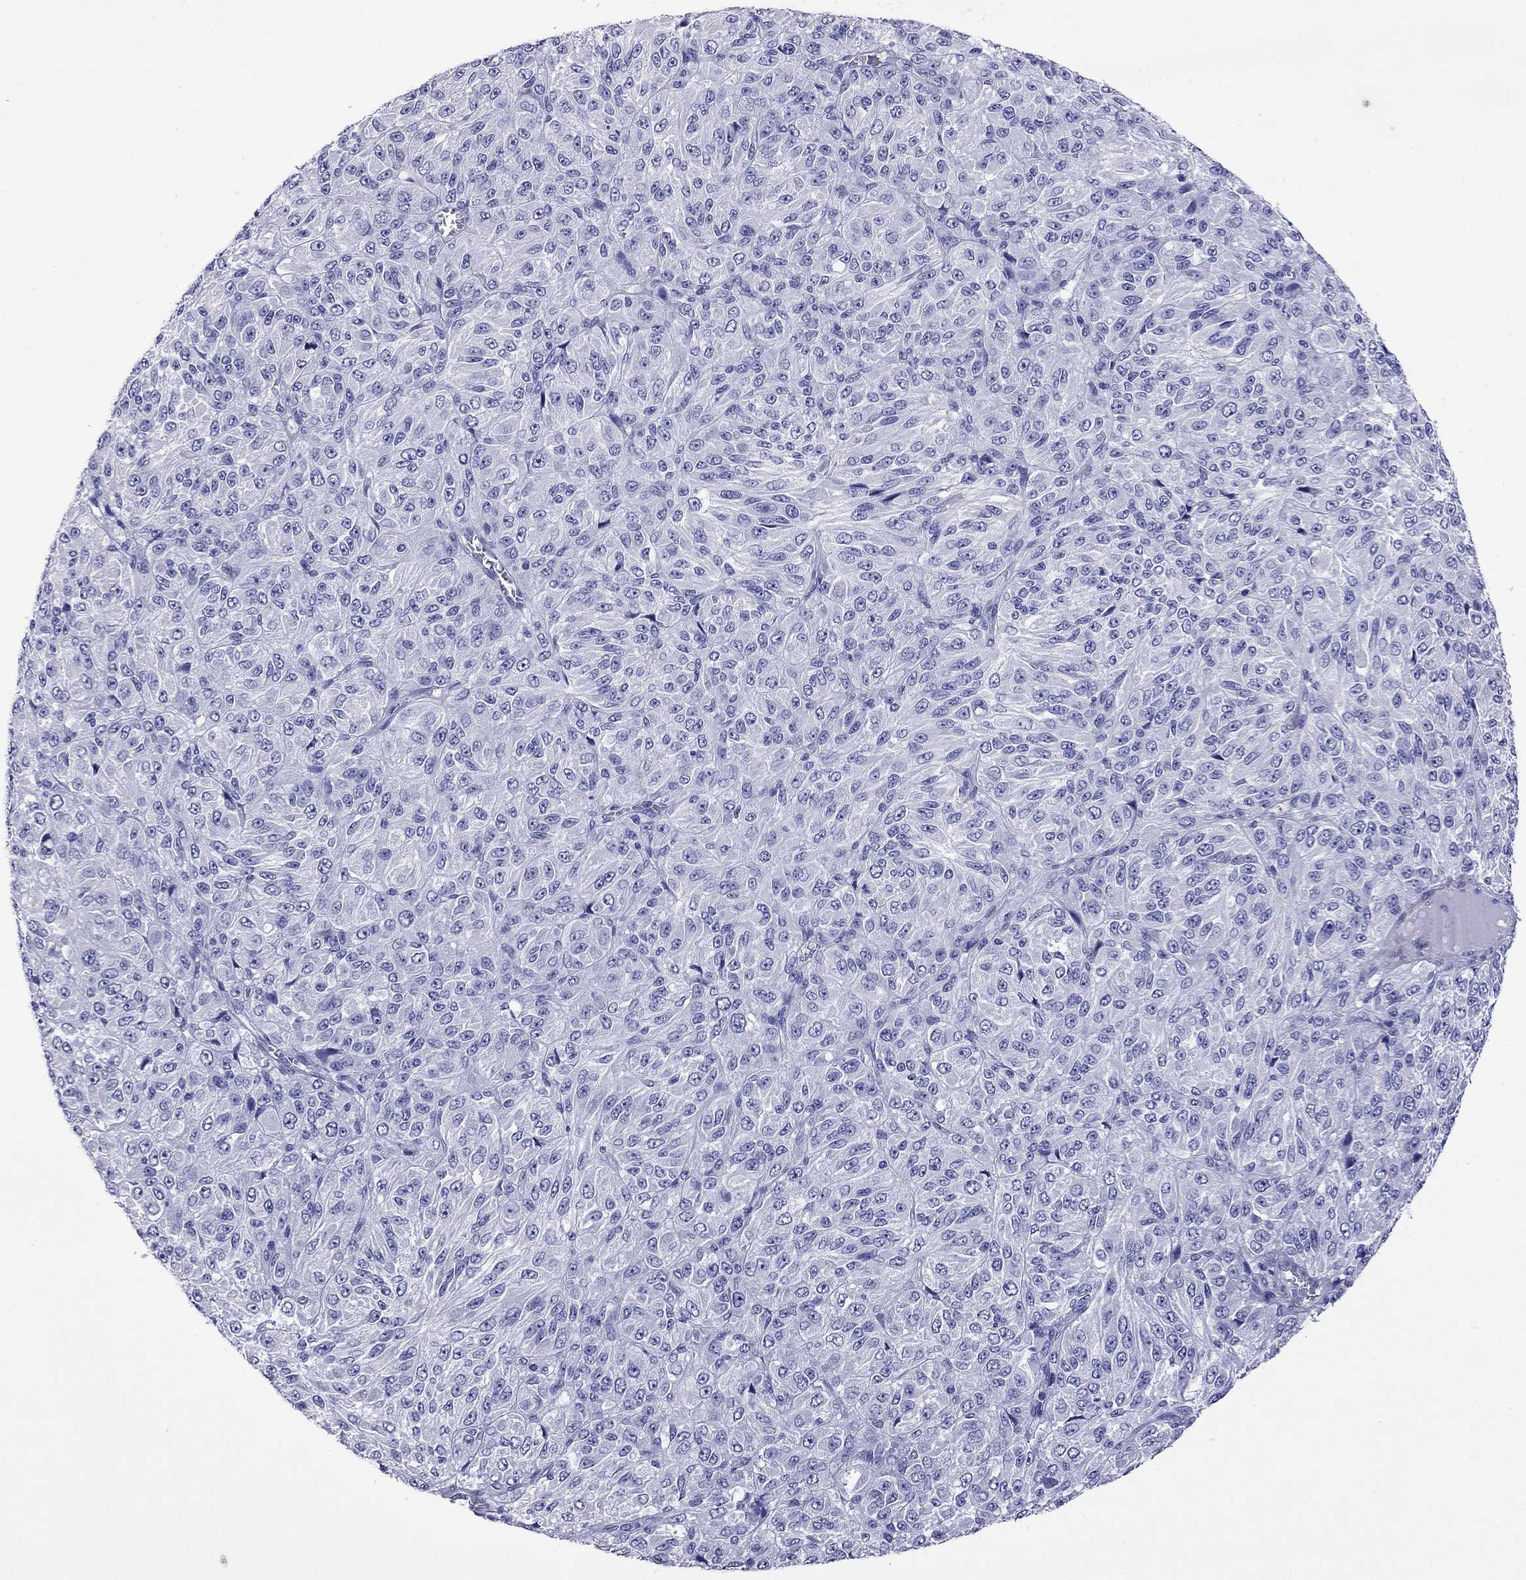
{"staining": {"intensity": "negative", "quantity": "none", "location": "none"}, "tissue": "melanoma", "cell_type": "Tumor cells", "image_type": "cancer", "snomed": [{"axis": "morphology", "description": "Malignant melanoma, Metastatic site"}, {"axis": "topography", "description": "Brain"}], "caption": "DAB immunohistochemical staining of human melanoma demonstrates no significant staining in tumor cells.", "gene": "KIAA2012", "patient": {"sex": "female", "age": 56}}